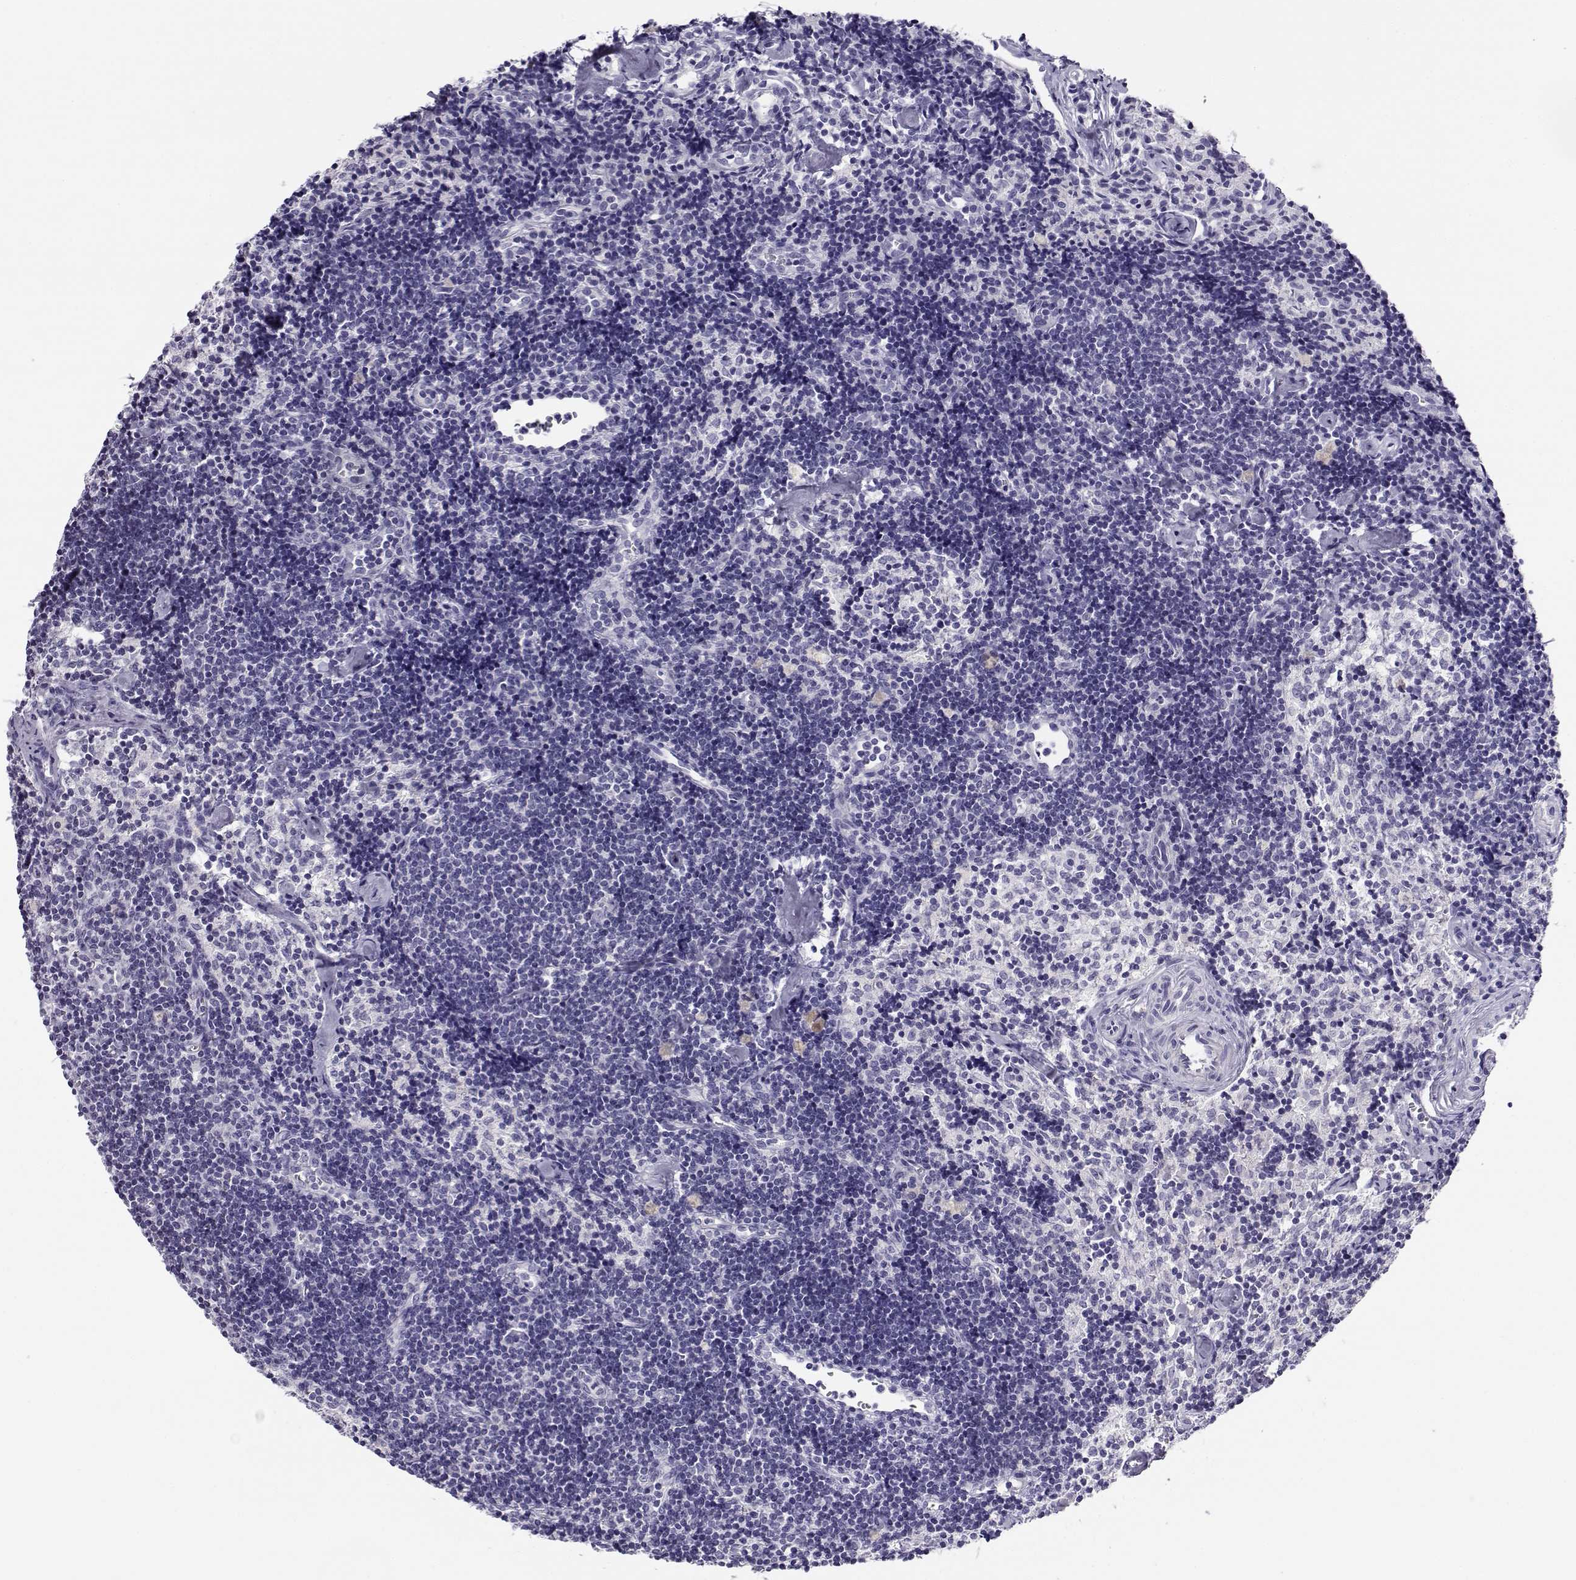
{"staining": {"intensity": "negative", "quantity": "none", "location": "none"}, "tissue": "lymph node", "cell_type": "Germinal center cells", "image_type": "normal", "snomed": [{"axis": "morphology", "description": "Normal tissue, NOS"}, {"axis": "topography", "description": "Lymph node"}], "caption": "High power microscopy histopathology image of an immunohistochemistry histopathology image of normal lymph node, revealing no significant expression in germinal center cells. The staining is performed using DAB brown chromogen with nuclei counter-stained in using hematoxylin.", "gene": "CABS1", "patient": {"sex": "female", "age": 42}}